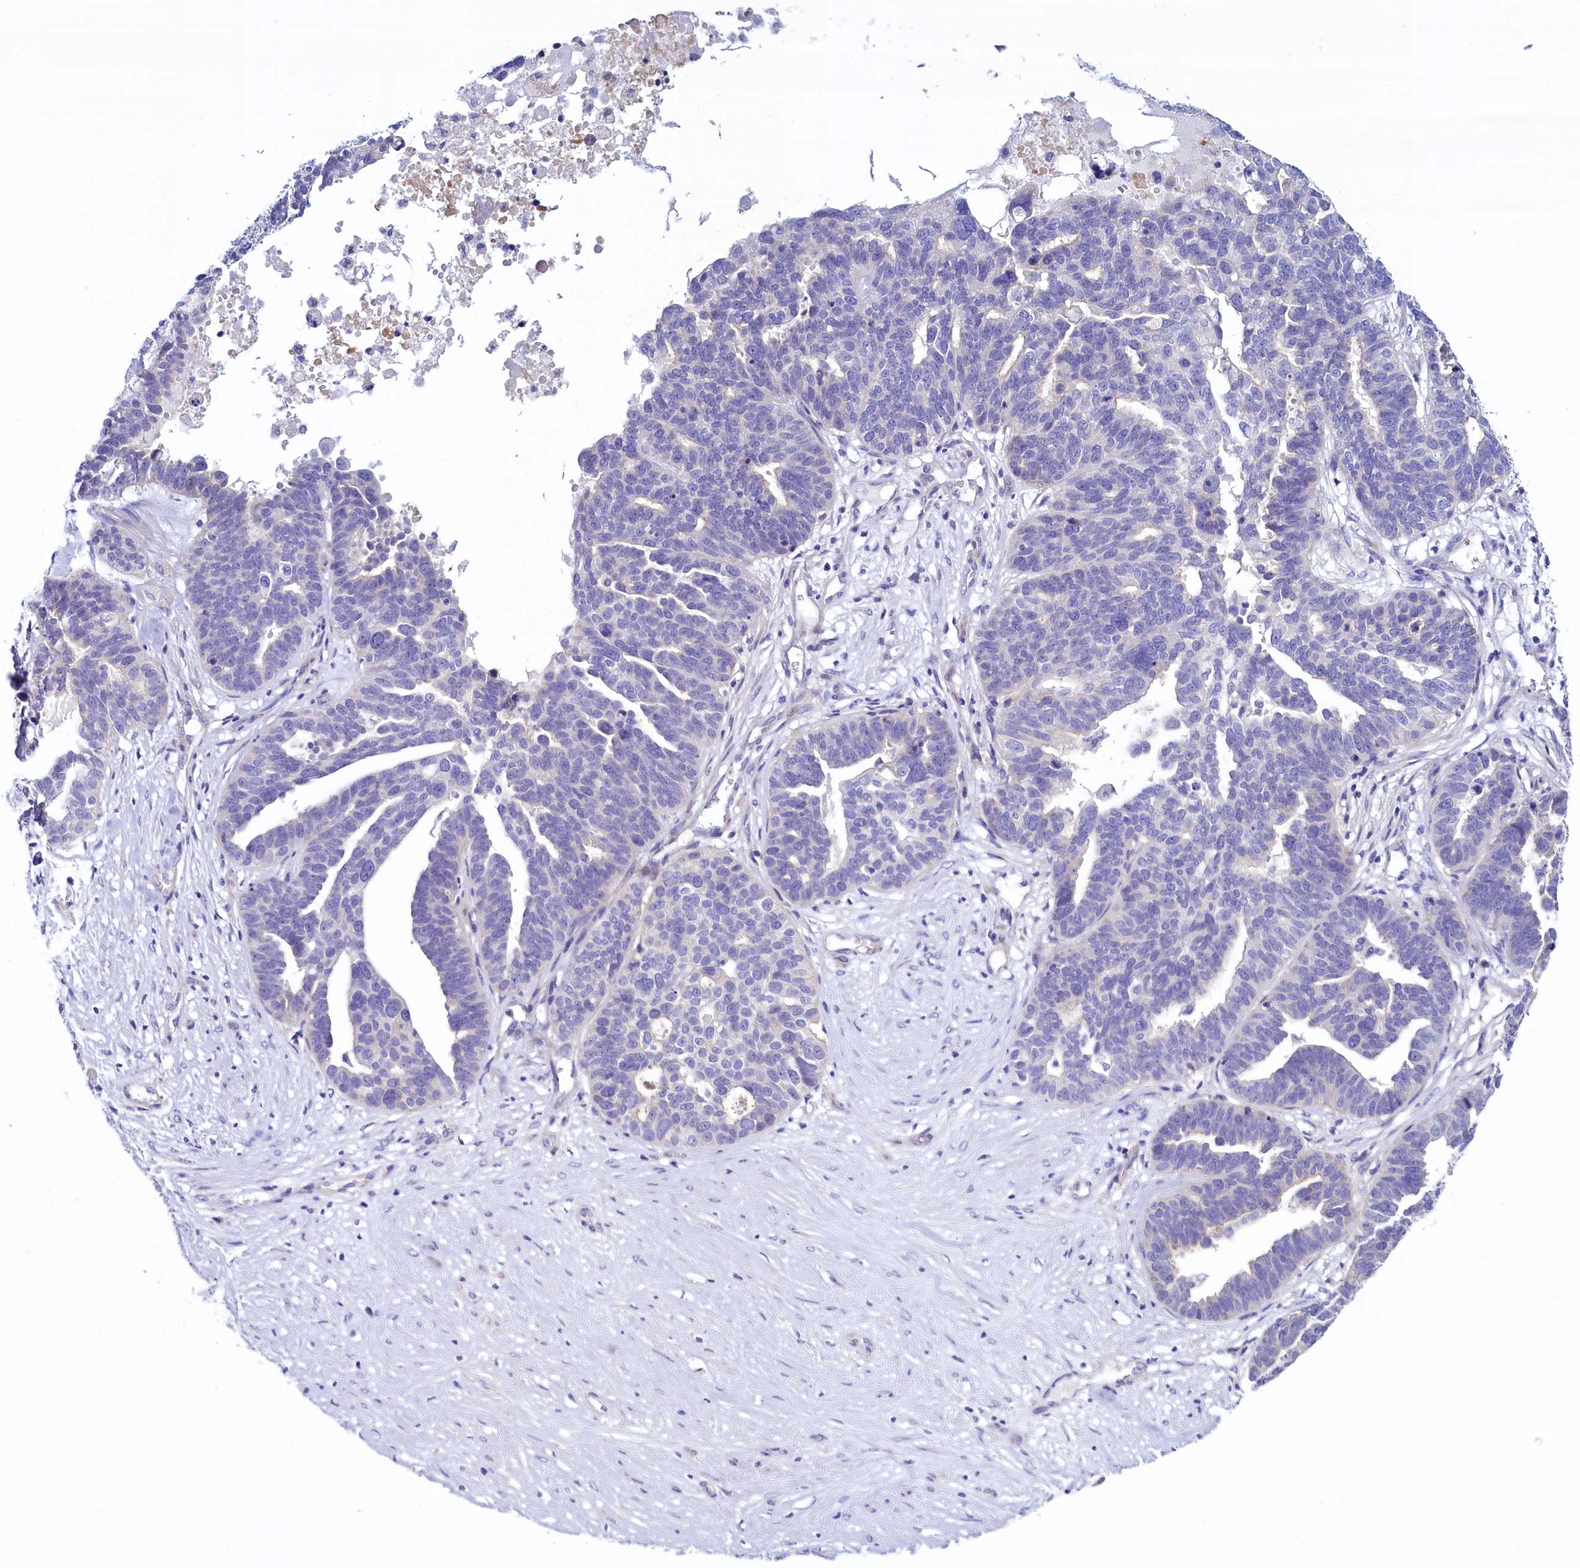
{"staining": {"intensity": "negative", "quantity": "none", "location": "none"}, "tissue": "ovarian cancer", "cell_type": "Tumor cells", "image_type": "cancer", "snomed": [{"axis": "morphology", "description": "Cystadenocarcinoma, serous, NOS"}, {"axis": "topography", "description": "Ovary"}], "caption": "Tumor cells are negative for brown protein staining in serous cystadenocarcinoma (ovarian).", "gene": "KRBOX5", "patient": {"sex": "female", "age": 59}}